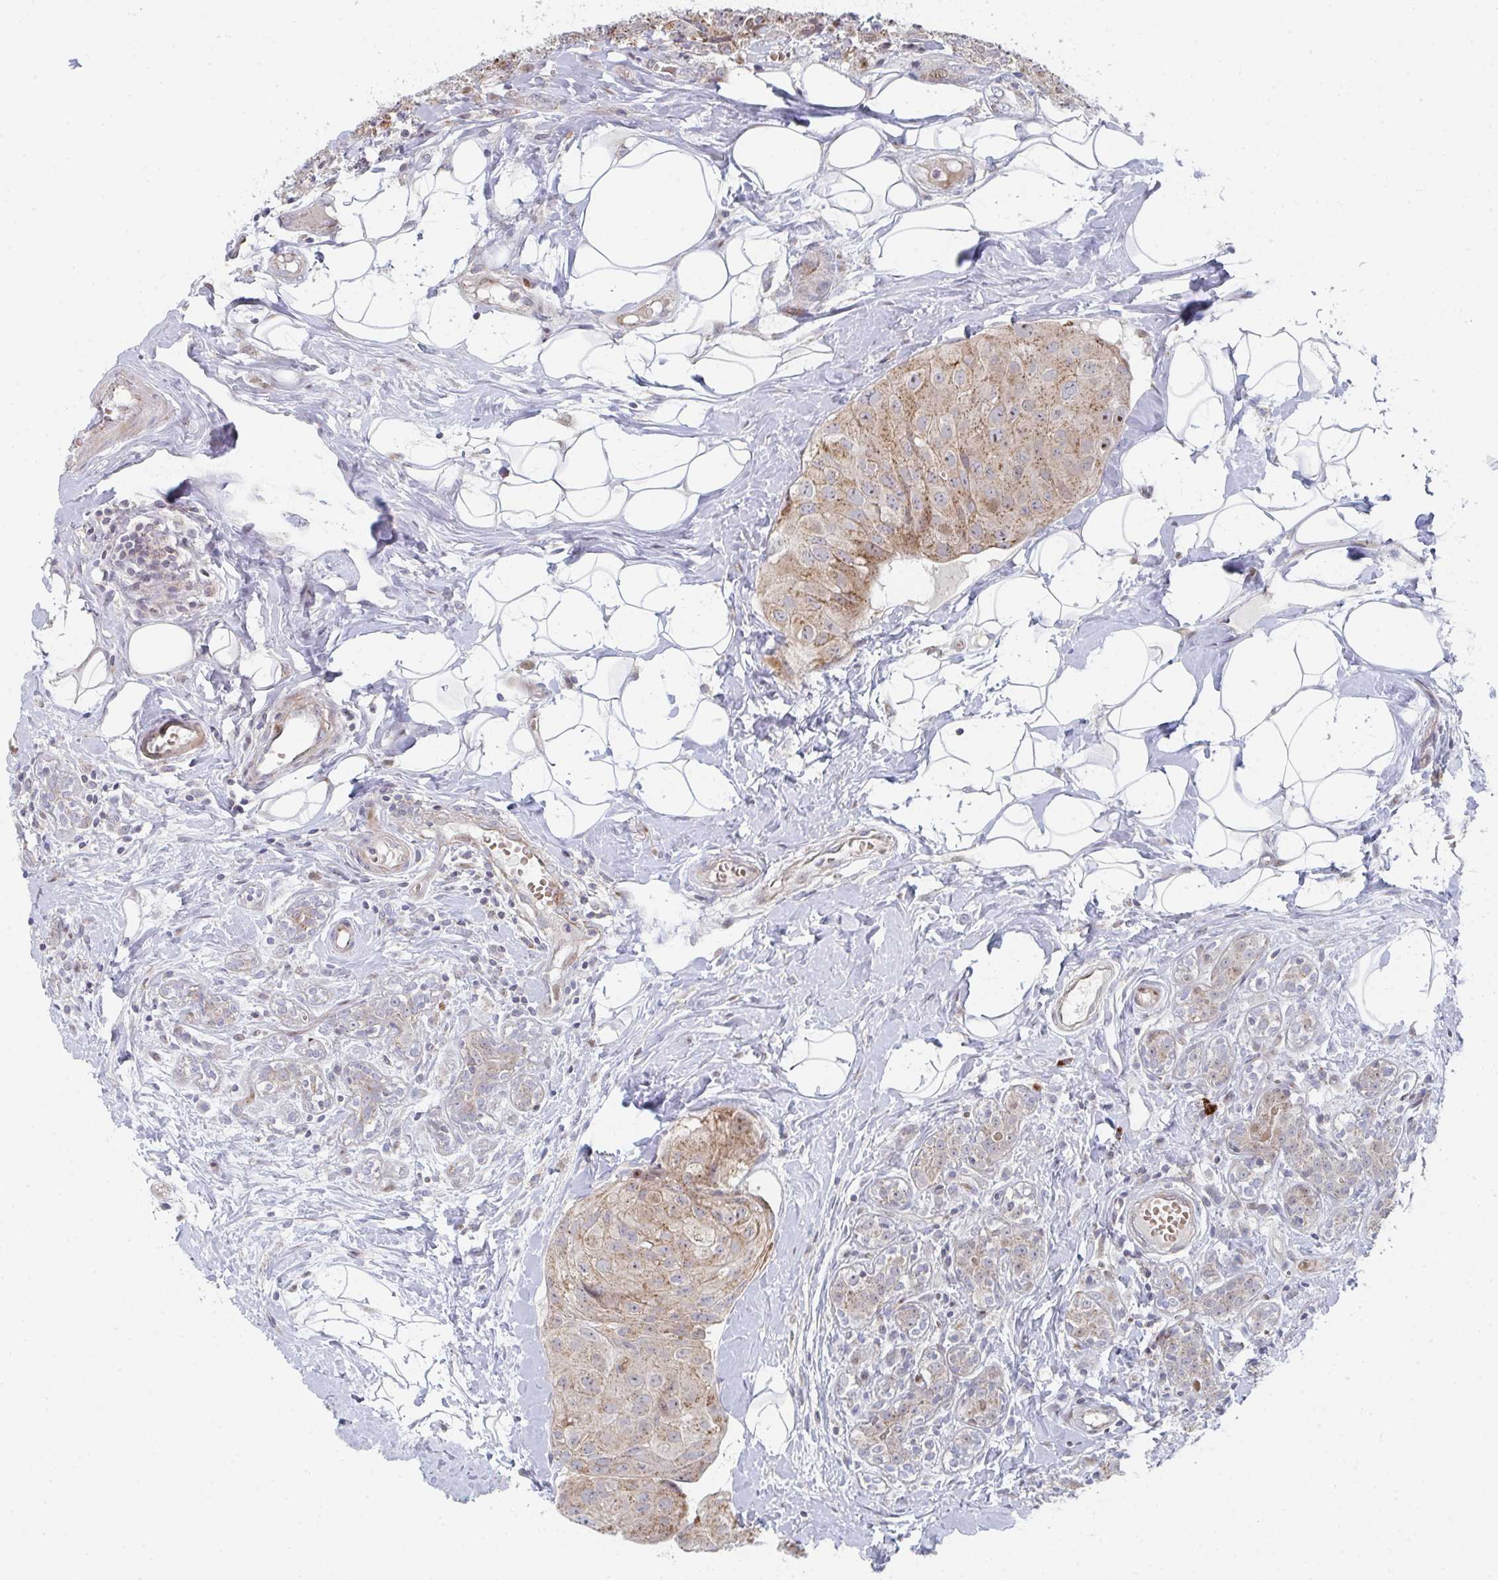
{"staining": {"intensity": "moderate", "quantity": ">75%", "location": "cytoplasmic/membranous,nuclear"}, "tissue": "breast cancer", "cell_type": "Tumor cells", "image_type": "cancer", "snomed": [{"axis": "morphology", "description": "Duct carcinoma"}, {"axis": "topography", "description": "Breast"}], "caption": "An image showing moderate cytoplasmic/membranous and nuclear staining in approximately >75% of tumor cells in breast cancer, as visualized by brown immunohistochemical staining.", "gene": "ZNF644", "patient": {"sex": "female", "age": 43}}